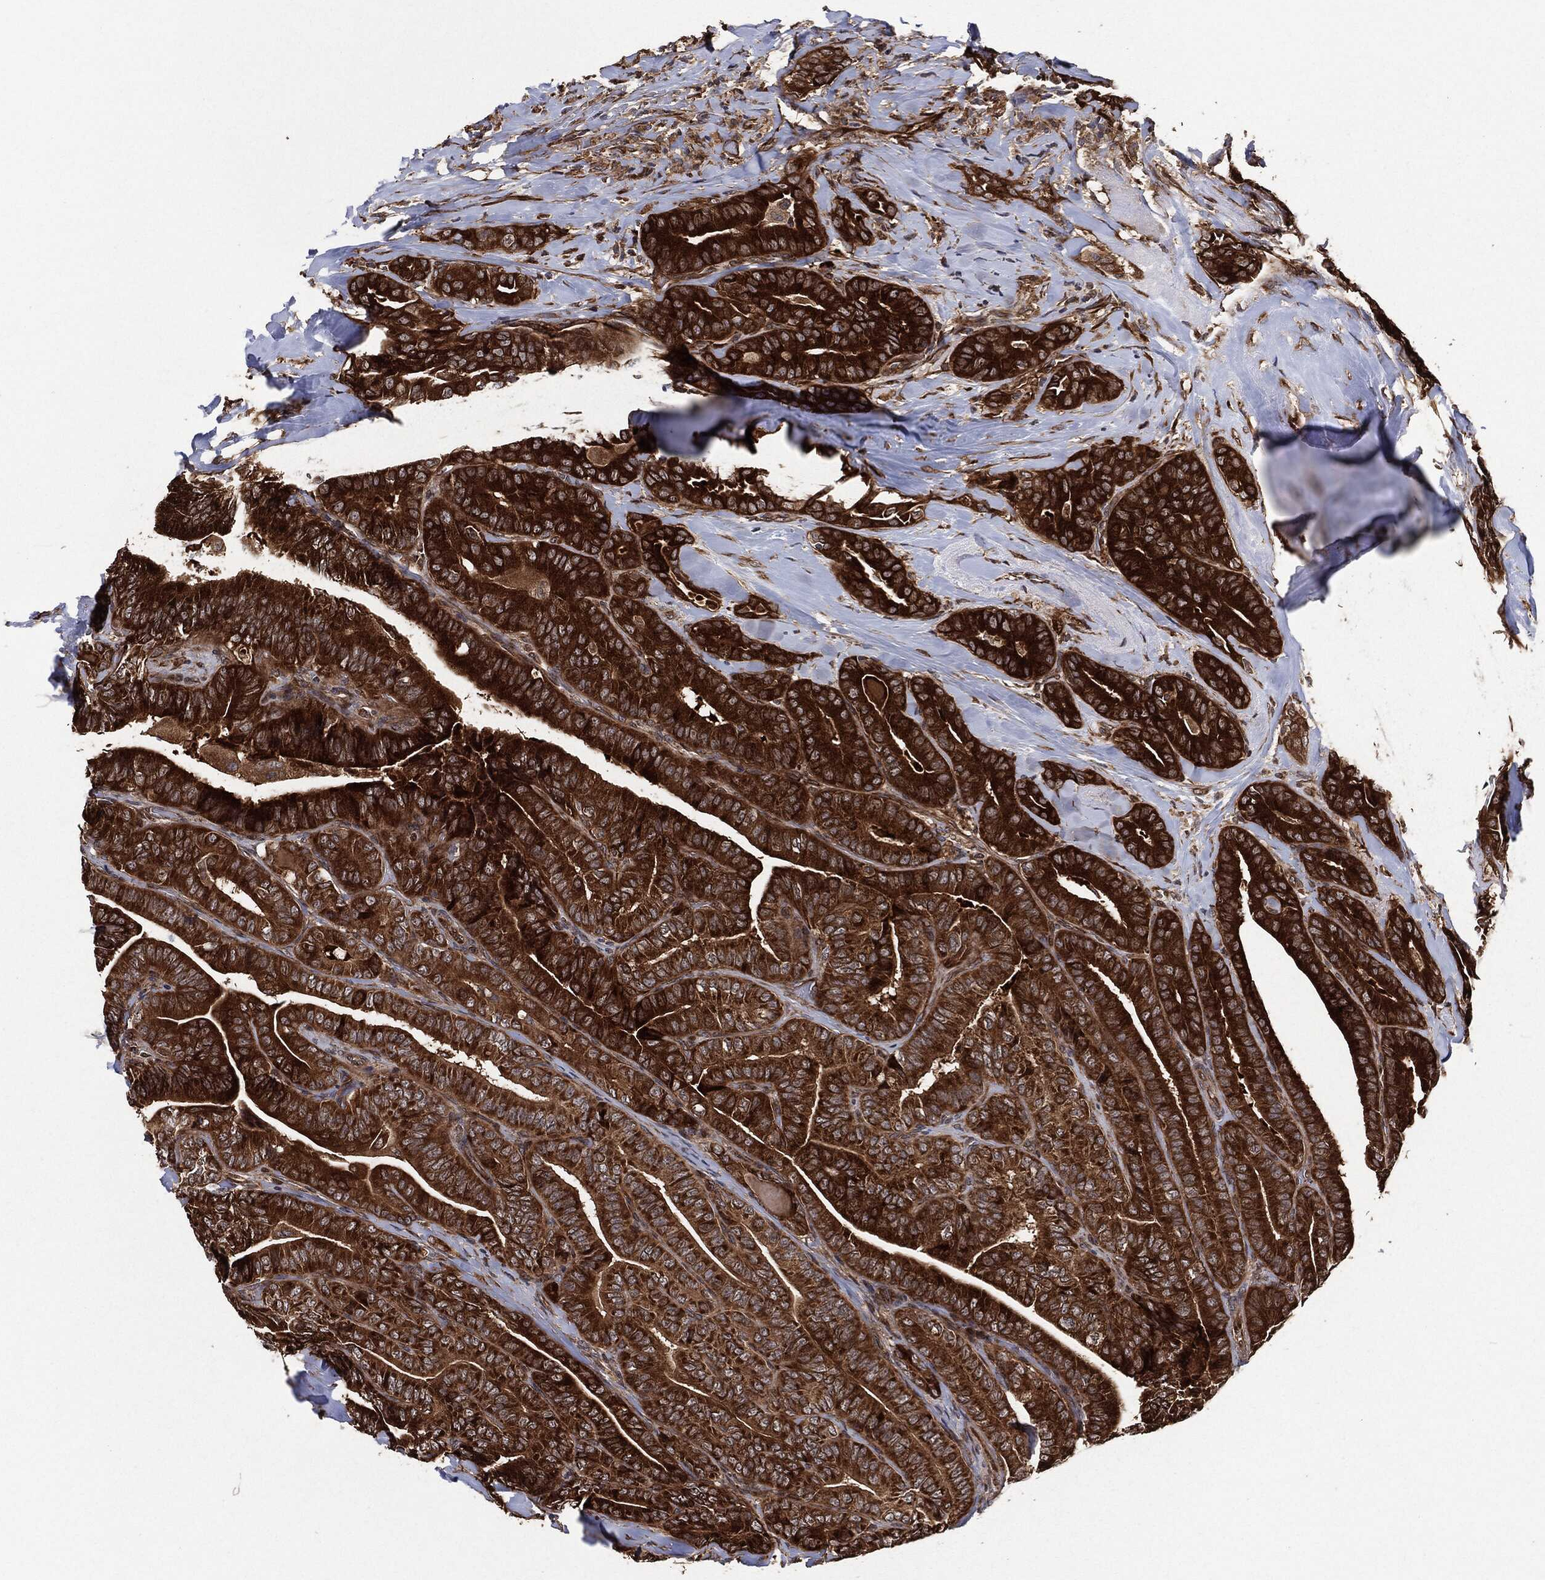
{"staining": {"intensity": "strong", "quantity": ">75%", "location": "cytoplasmic/membranous"}, "tissue": "thyroid cancer", "cell_type": "Tumor cells", "image_type": "cancer", "snomed": [{"axis": "morphology", "description": "Papillary adenocarcinoma, NOS"}, {"axis": "topography", "description": "Thyroid gland"}], "caption": "Immunohistochemistry (IHC) (DAB) staining of human thyroid cancer shows strong cytoplasmic/membranous protein staining in about >75% of tumor cells. The staining is performed using DAB brown chromogen to label protein expression. The nuclei are counter-stained blue using hematoxylin.", "gene": "BCAR1", "patient": {"sex": "male", "age": 61}}